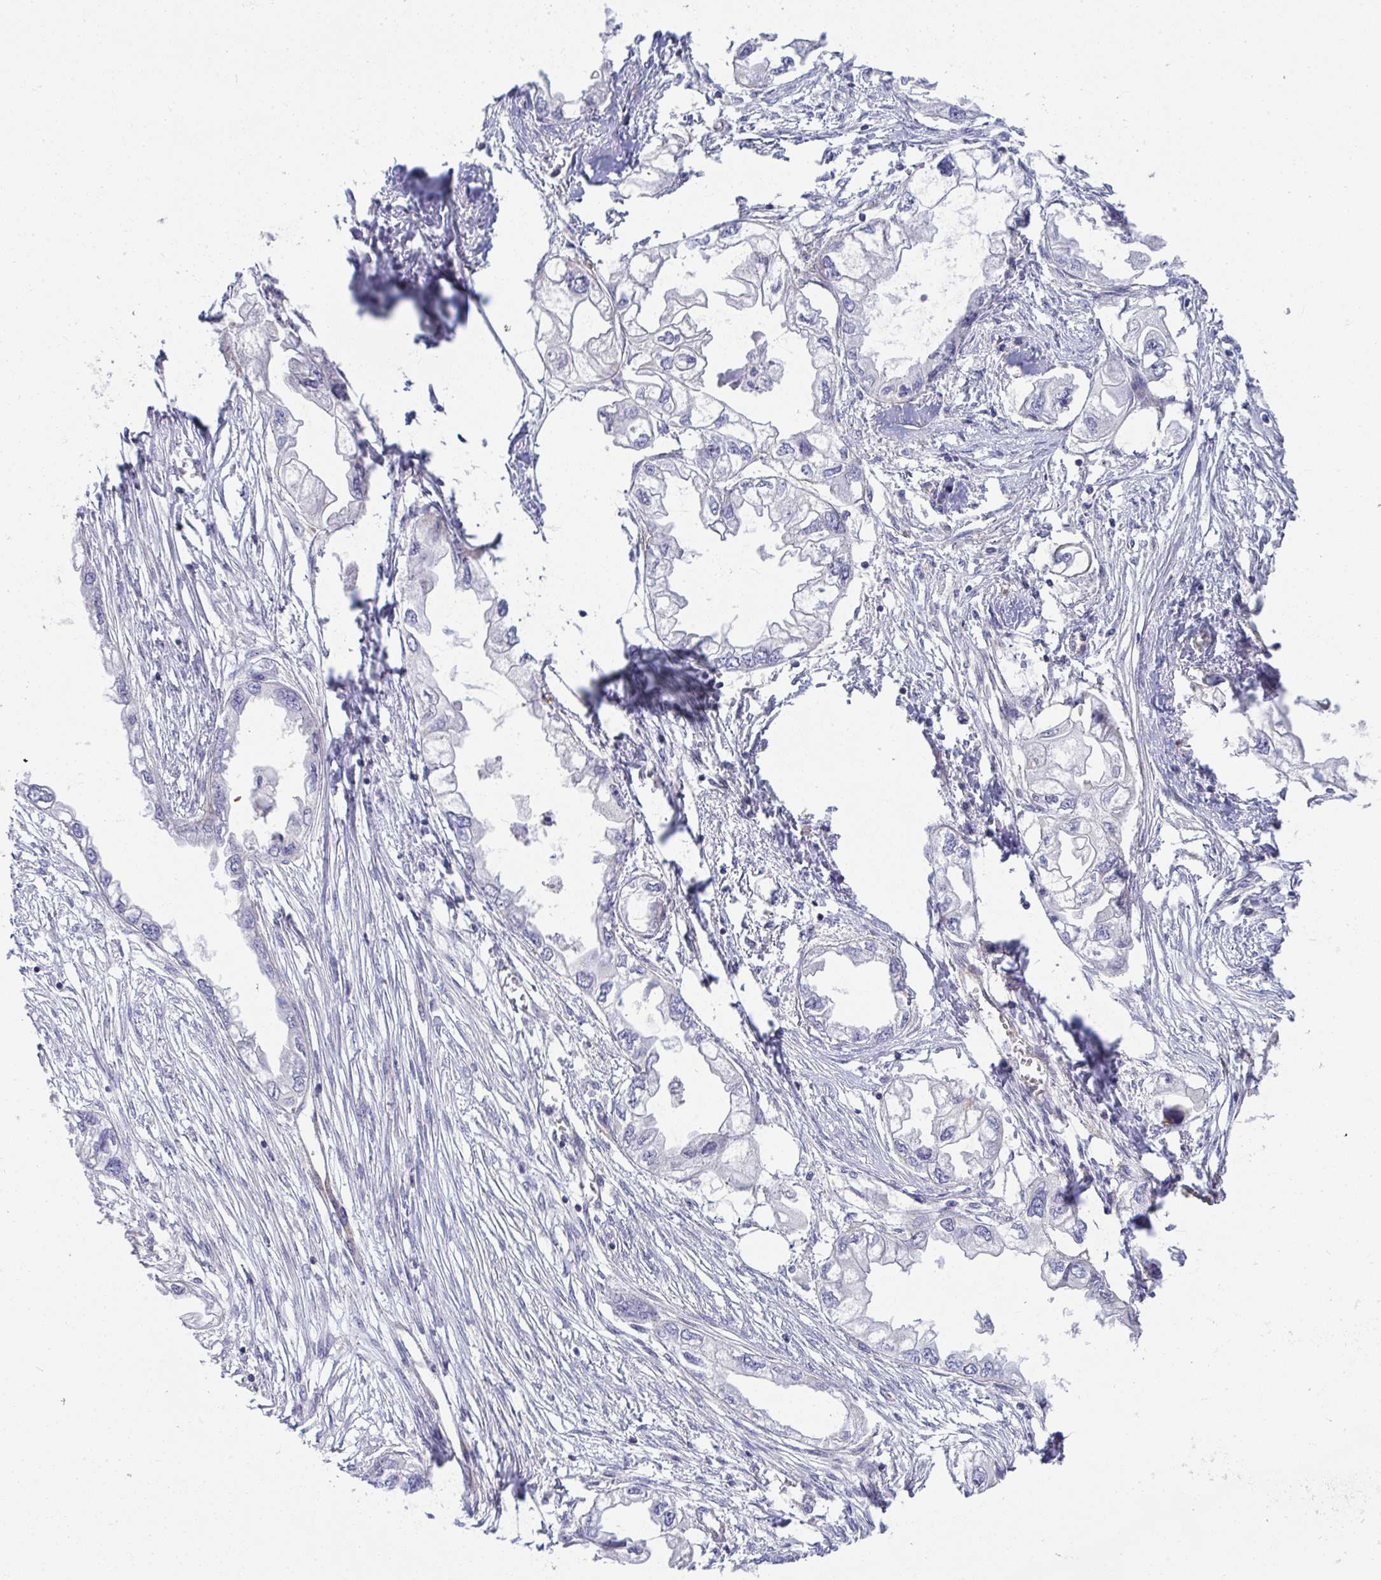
{"staining": {"intensity": "negative", "quantity": "none", "location": "none"}, "tissue": "endometrial cancer", "cell_type": "Tumor cells", "image_type": "cancer", "snomed": [{"axis": "morphology", "description": "Adenocarcinoma, NOS"}, {"axis": "morphology", "description": "Adenocarcinoma, metastatic, NOS"}, {"axis": "topography", "description": "Adipose tissue"}, {"axis": "topography", "description": "Endometrium"}], "caption": "Tumor cells show no significant staining in endometrial cancer (metastatic adenocarcinoma).", "gene": "MYL12A", "patient": {"sex": "female", "age": 67}}